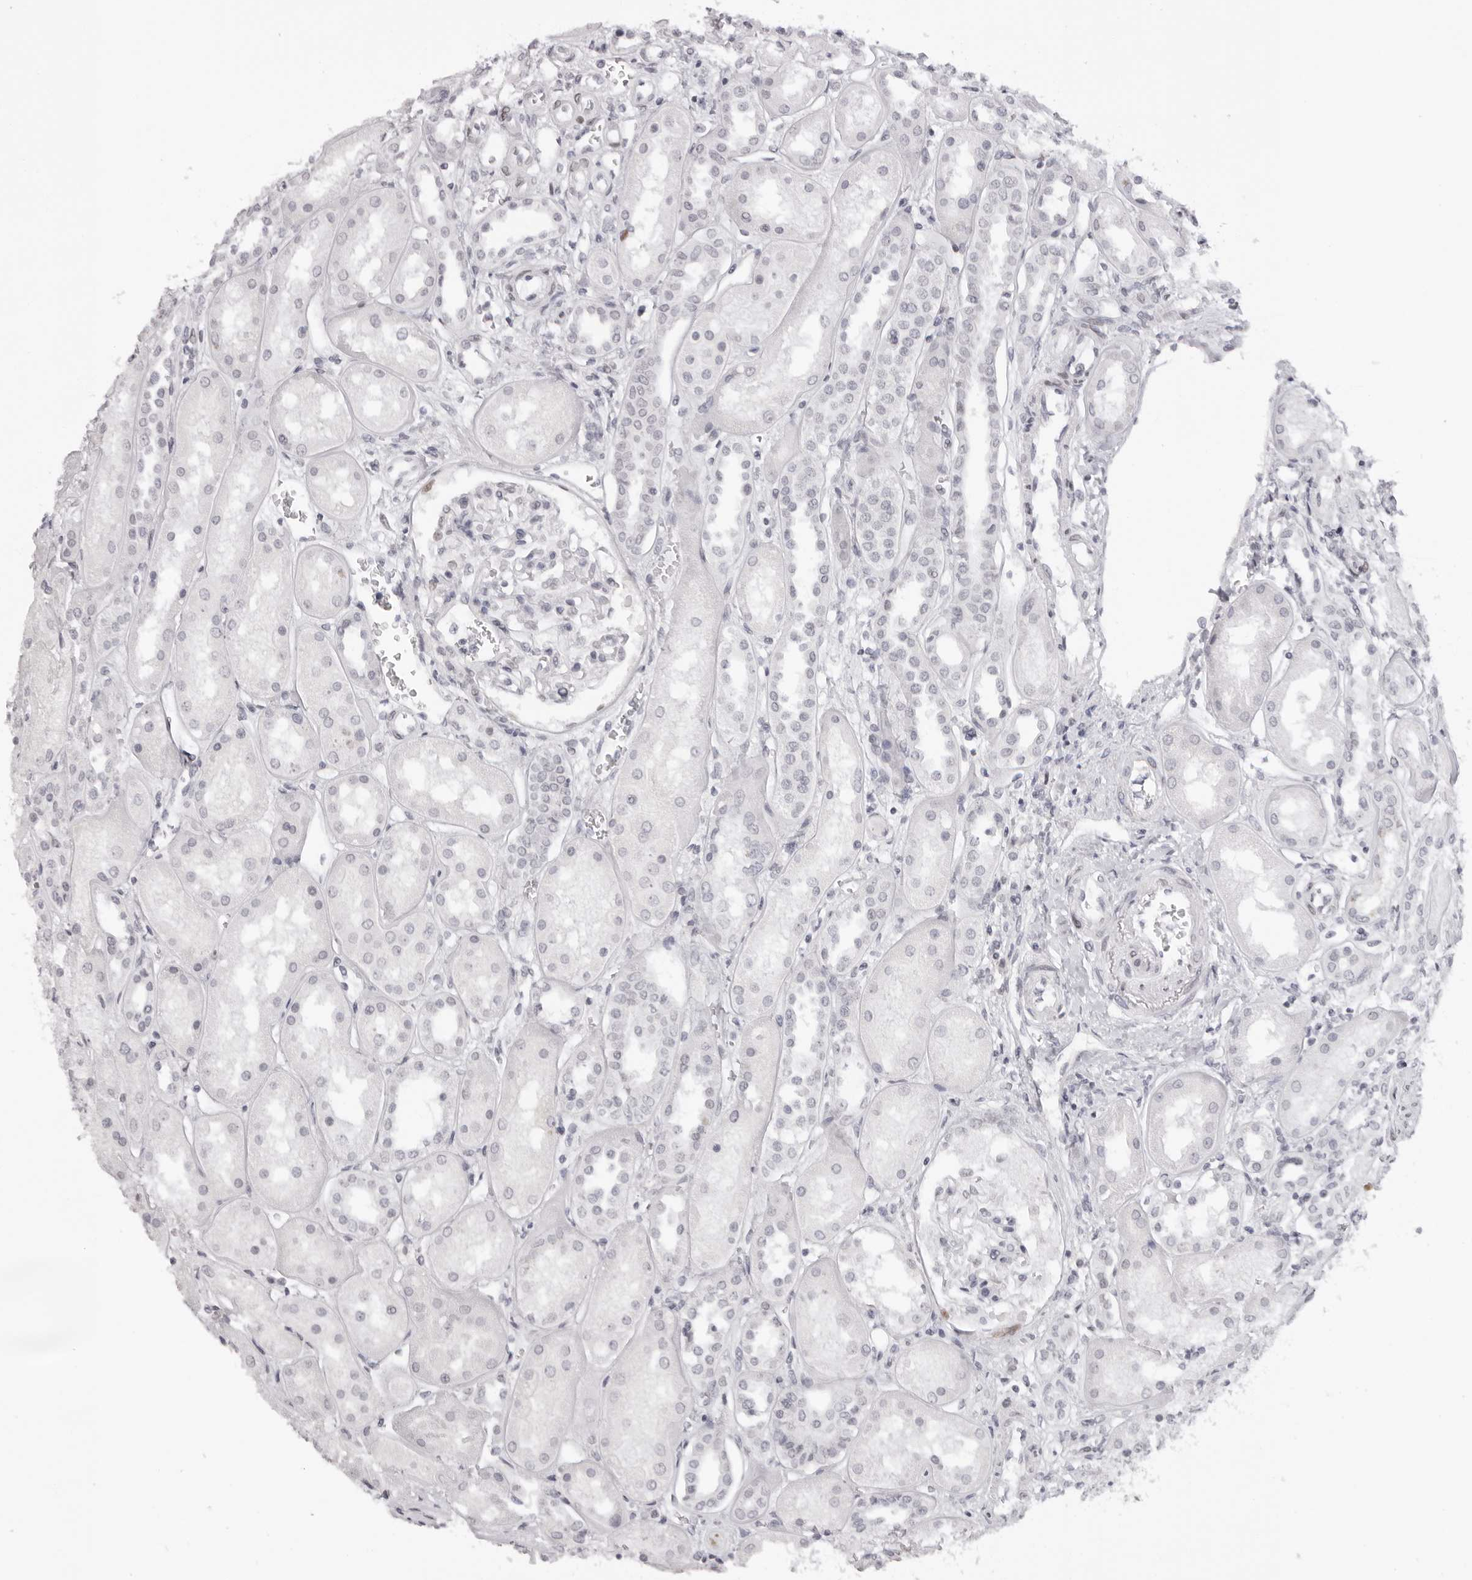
{"staining": {"intensity": "negative", "quantity": "none", "location": "none"}, "tissue": "kidney", "cell_type": "Cells in glomeruli", "image_type": "normal", "snomed": [{"axis": "morphology", "description": "Normal tissue, NOS"}, {"axis": "topography", "description": "Kidney"}], "caption": "Immunohistochemical staining of unremarkable human kidney shows no significant expression in cells in glomeruli.", "gene": "MAFK", "patient": {"sex": "male", "age": 70}}